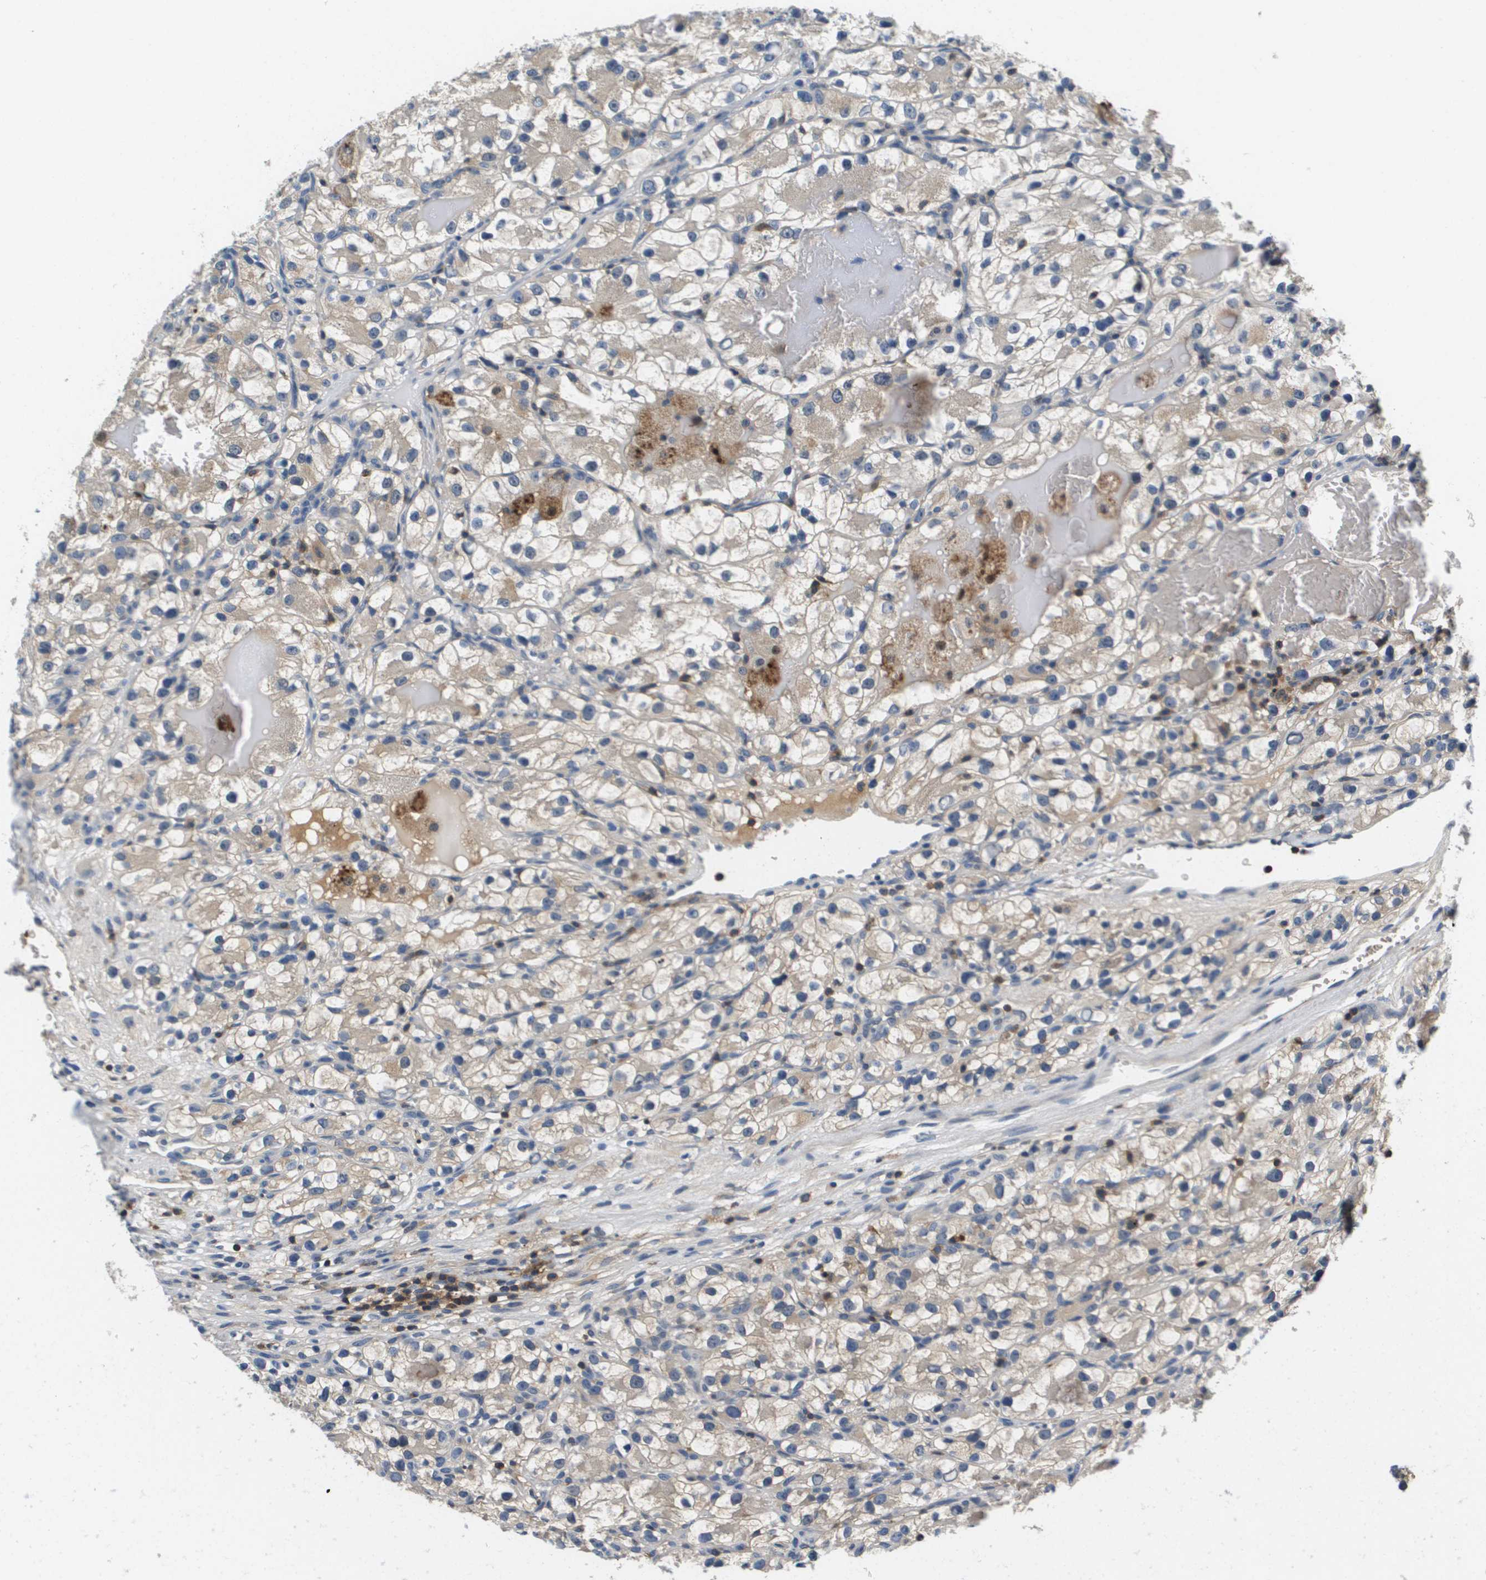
{"staining": {"intensity": "weak", "quantity": "25%-75%", "location": "cytoplasmic/membranous"}, "tissue": "renal cancer", "cell_type": "Tumor cells", "image_type": "cancer", "snomed": [{"axis": "morphology", "description": "Adenocarcinoma, NOS"}, {"axis": "topography", "description": "Kidney"}], "caption": "Protein staining demonstrates weak cytoplasmic/membranous staining in about 25%-75% of tumor cells in adenocarcinoma (renal). The protein is stained brown, and the nuclei are stained in blue (DAB IHC with brightfield microscopy, high magnification).", "gene": "KCNQ5", "patient": {"sex": "female", "age": 57}}